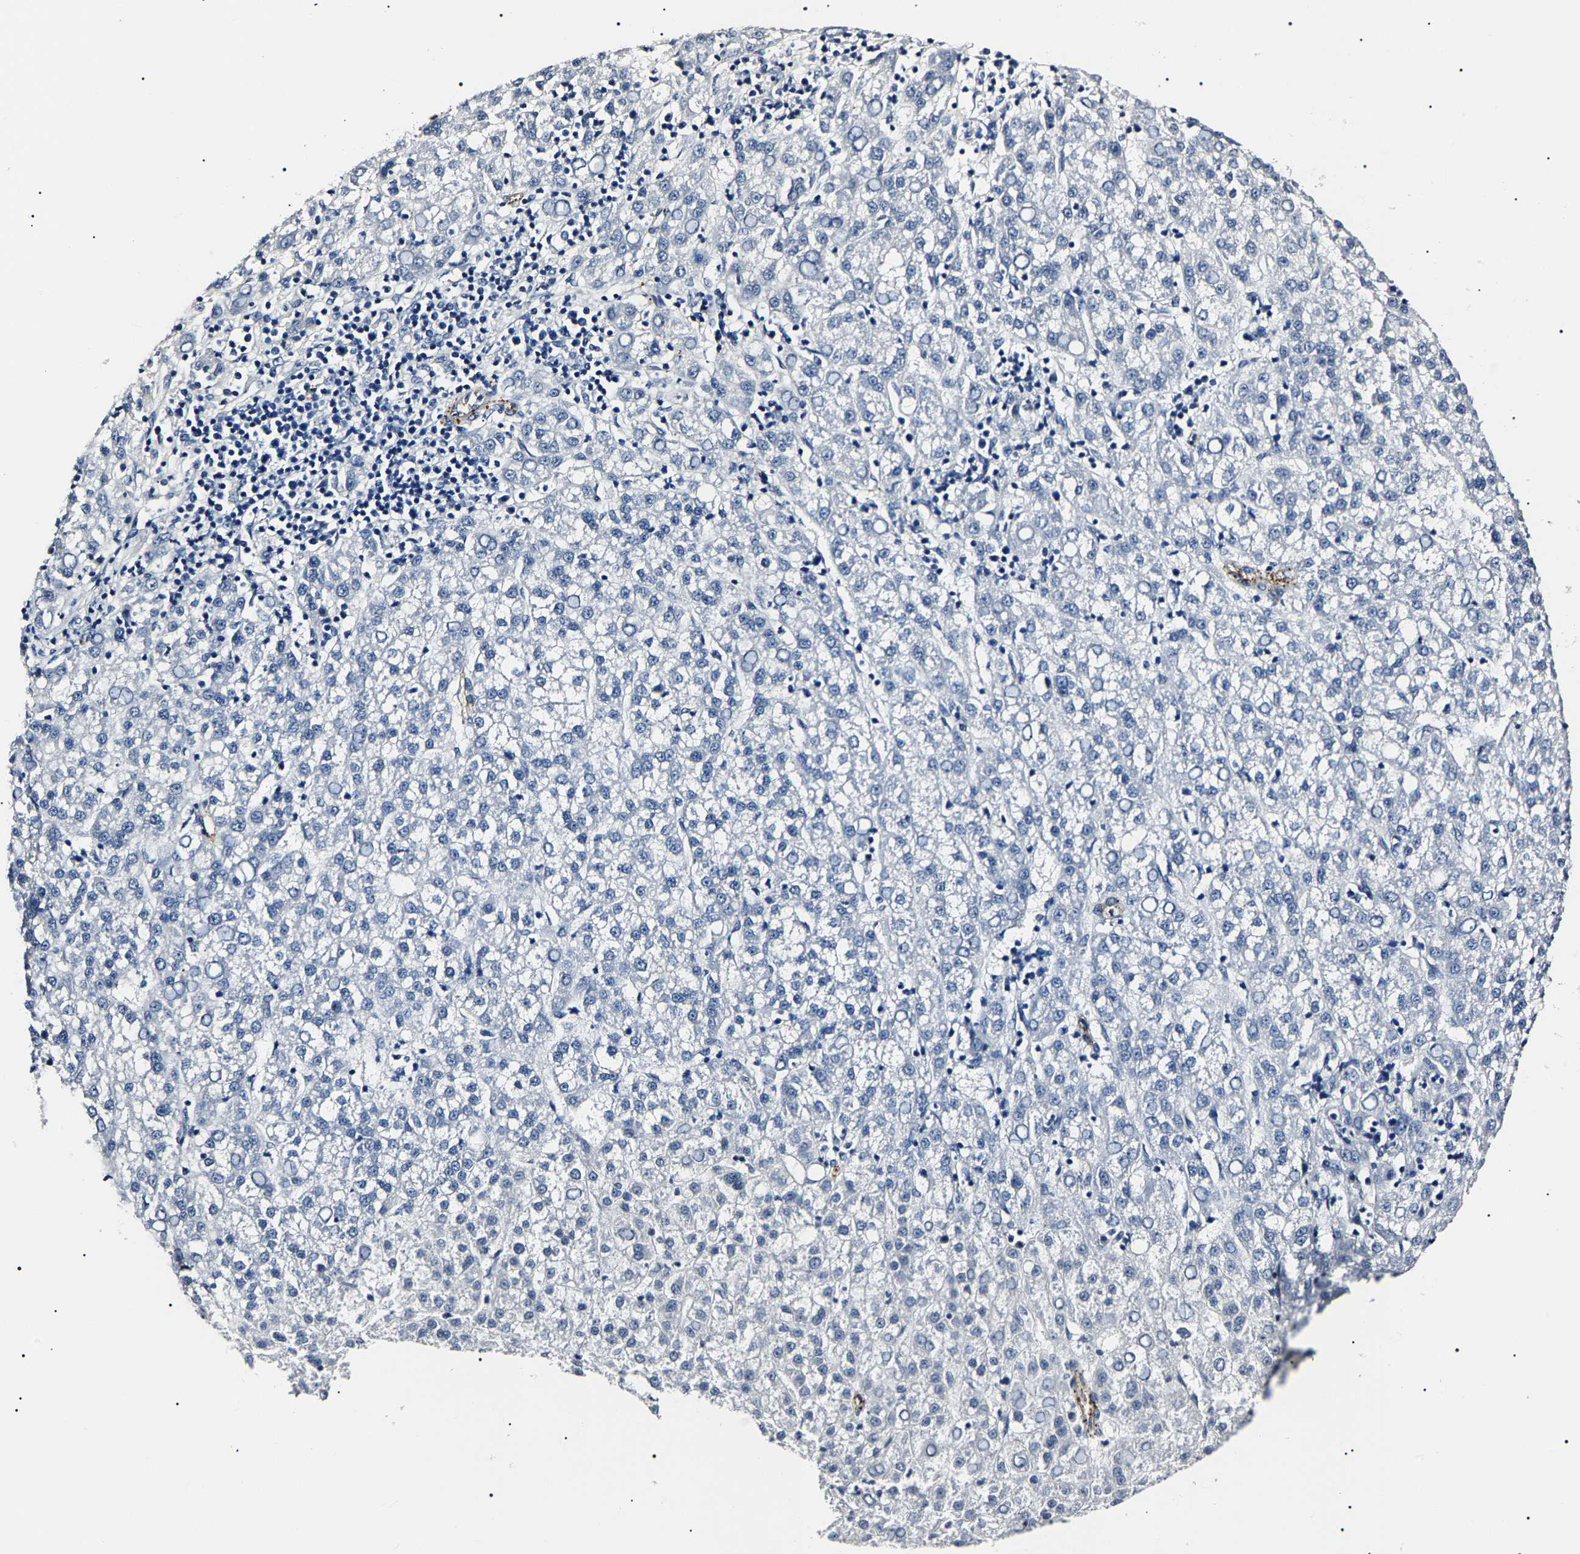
{"staining": {"intensity": "negative", "quantity": "none", "location": "none"}, "tissue": "liver cancer", "cell_type": "Tumor cells", "image_type": "cancer", "snomed": [{"axis": "morphology", "description": "Carcinoma, Hepatocellular, NOS"}, {"axis": "topography", "description": "Liver"}], "caption": "Immunohistochemistry (IHC) image of human liver hepatocellular carcinoma stained for a protein (brown), which reveals no positivity in tumor cells. (Immunohistochemistry (IHC), brightfield microscopy, high magnification).", "gene": "KLHL42", "patient": {"sex": "female", "age": 58}}